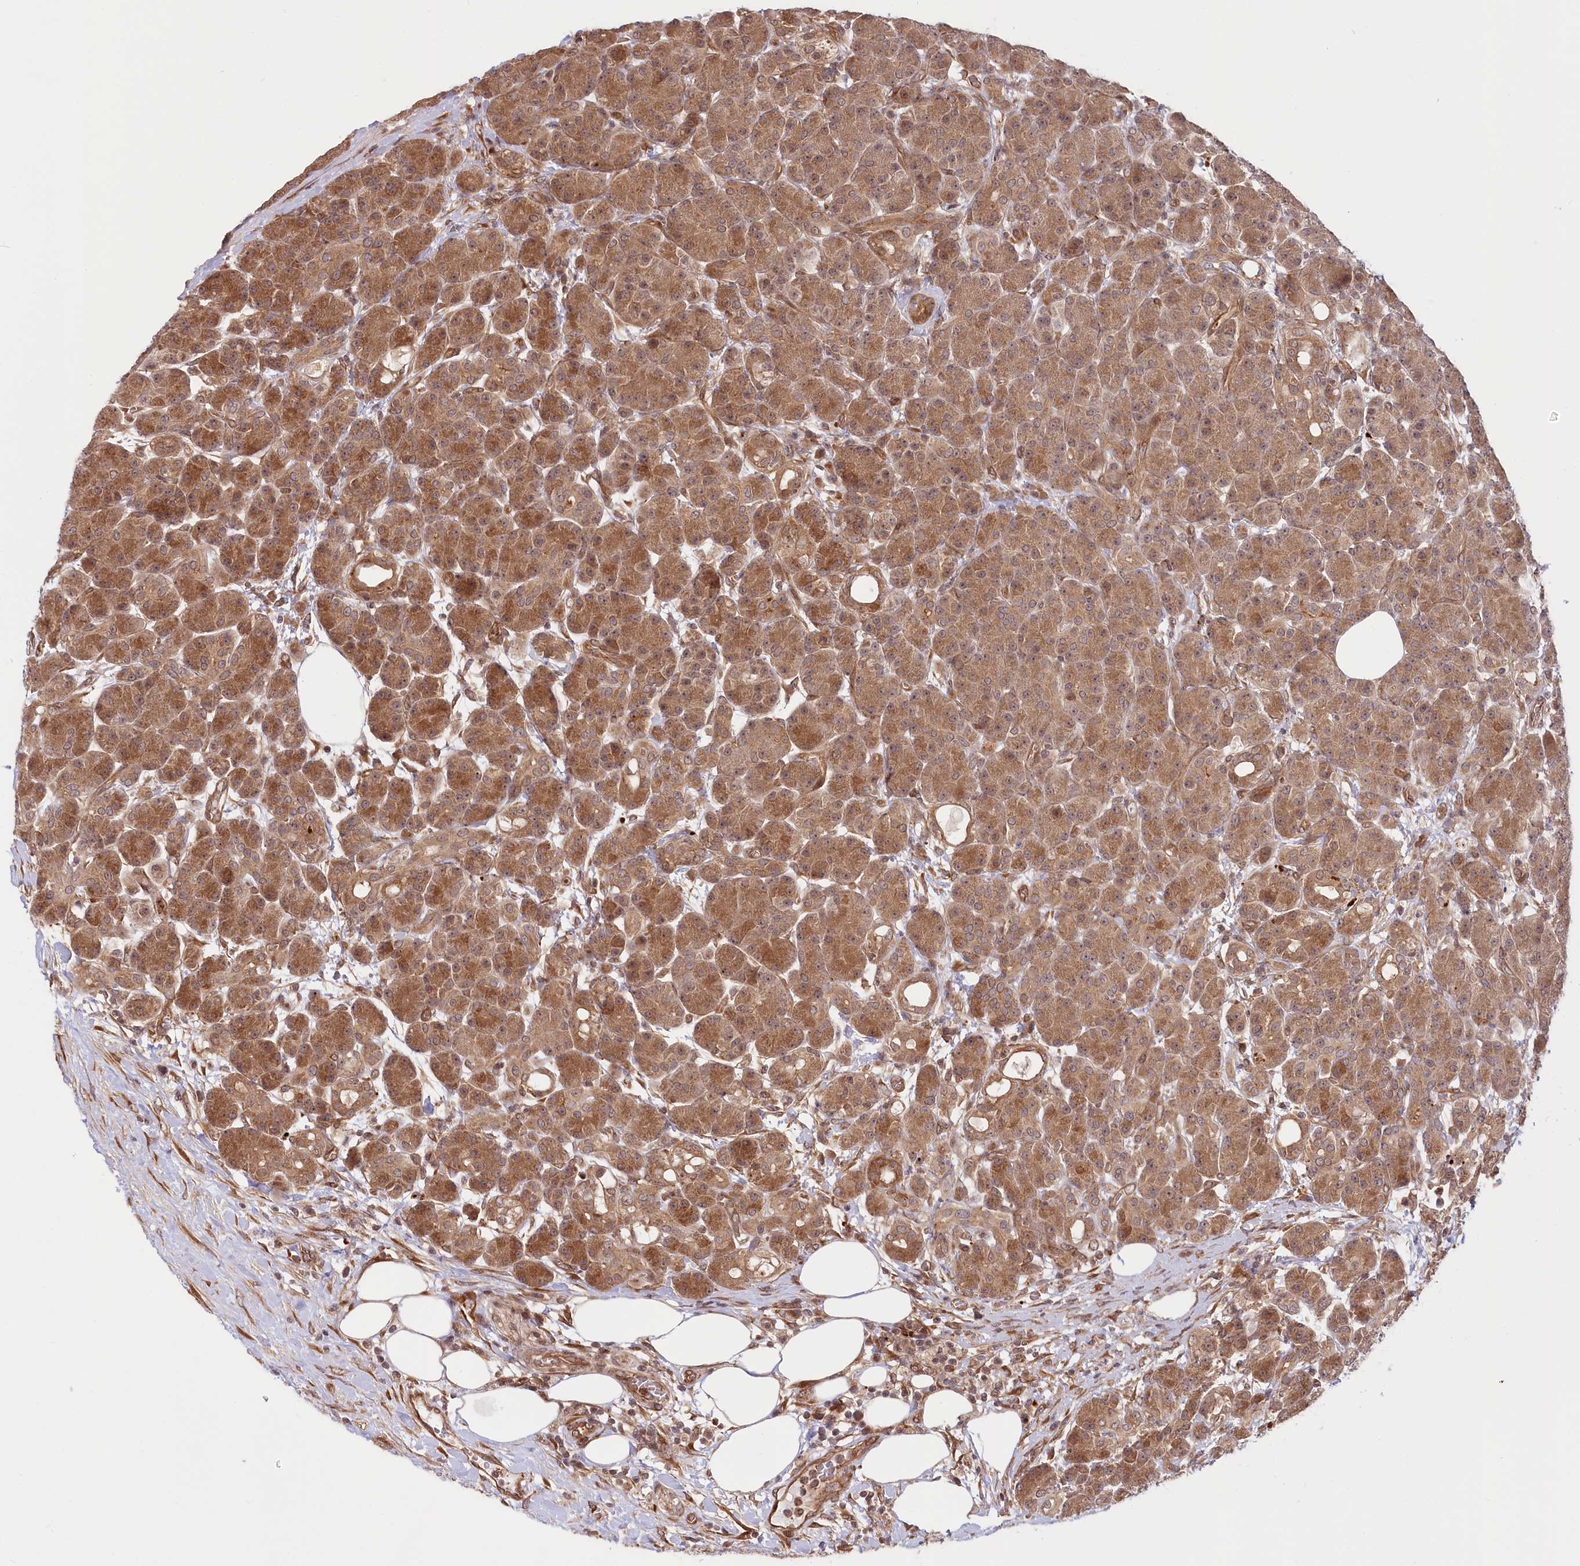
{"staining": {"intensity": "strong", "quantity": ">75%", "location": "cytoplasmic/membranous"}, "tissue": "pancreas", "cell_type": "Exocrine glandular cells", "image_type": "normal", "snomed": [{"axis": "morphology", "description": "Normal tissue, NOS"}, {"axis": "topography", "description": "Pancreas"}], "caption": "Pancreas was stained to show a protein in brown. There is high levels of strong cytoplasmic/membranous positivity in about >75% of exocrine glandular cells. (brown staining indicates protein expression, while blue staining denotes nuclei).", "gene": "CEP70", "patient": {"sex": "male", "age": 63}}